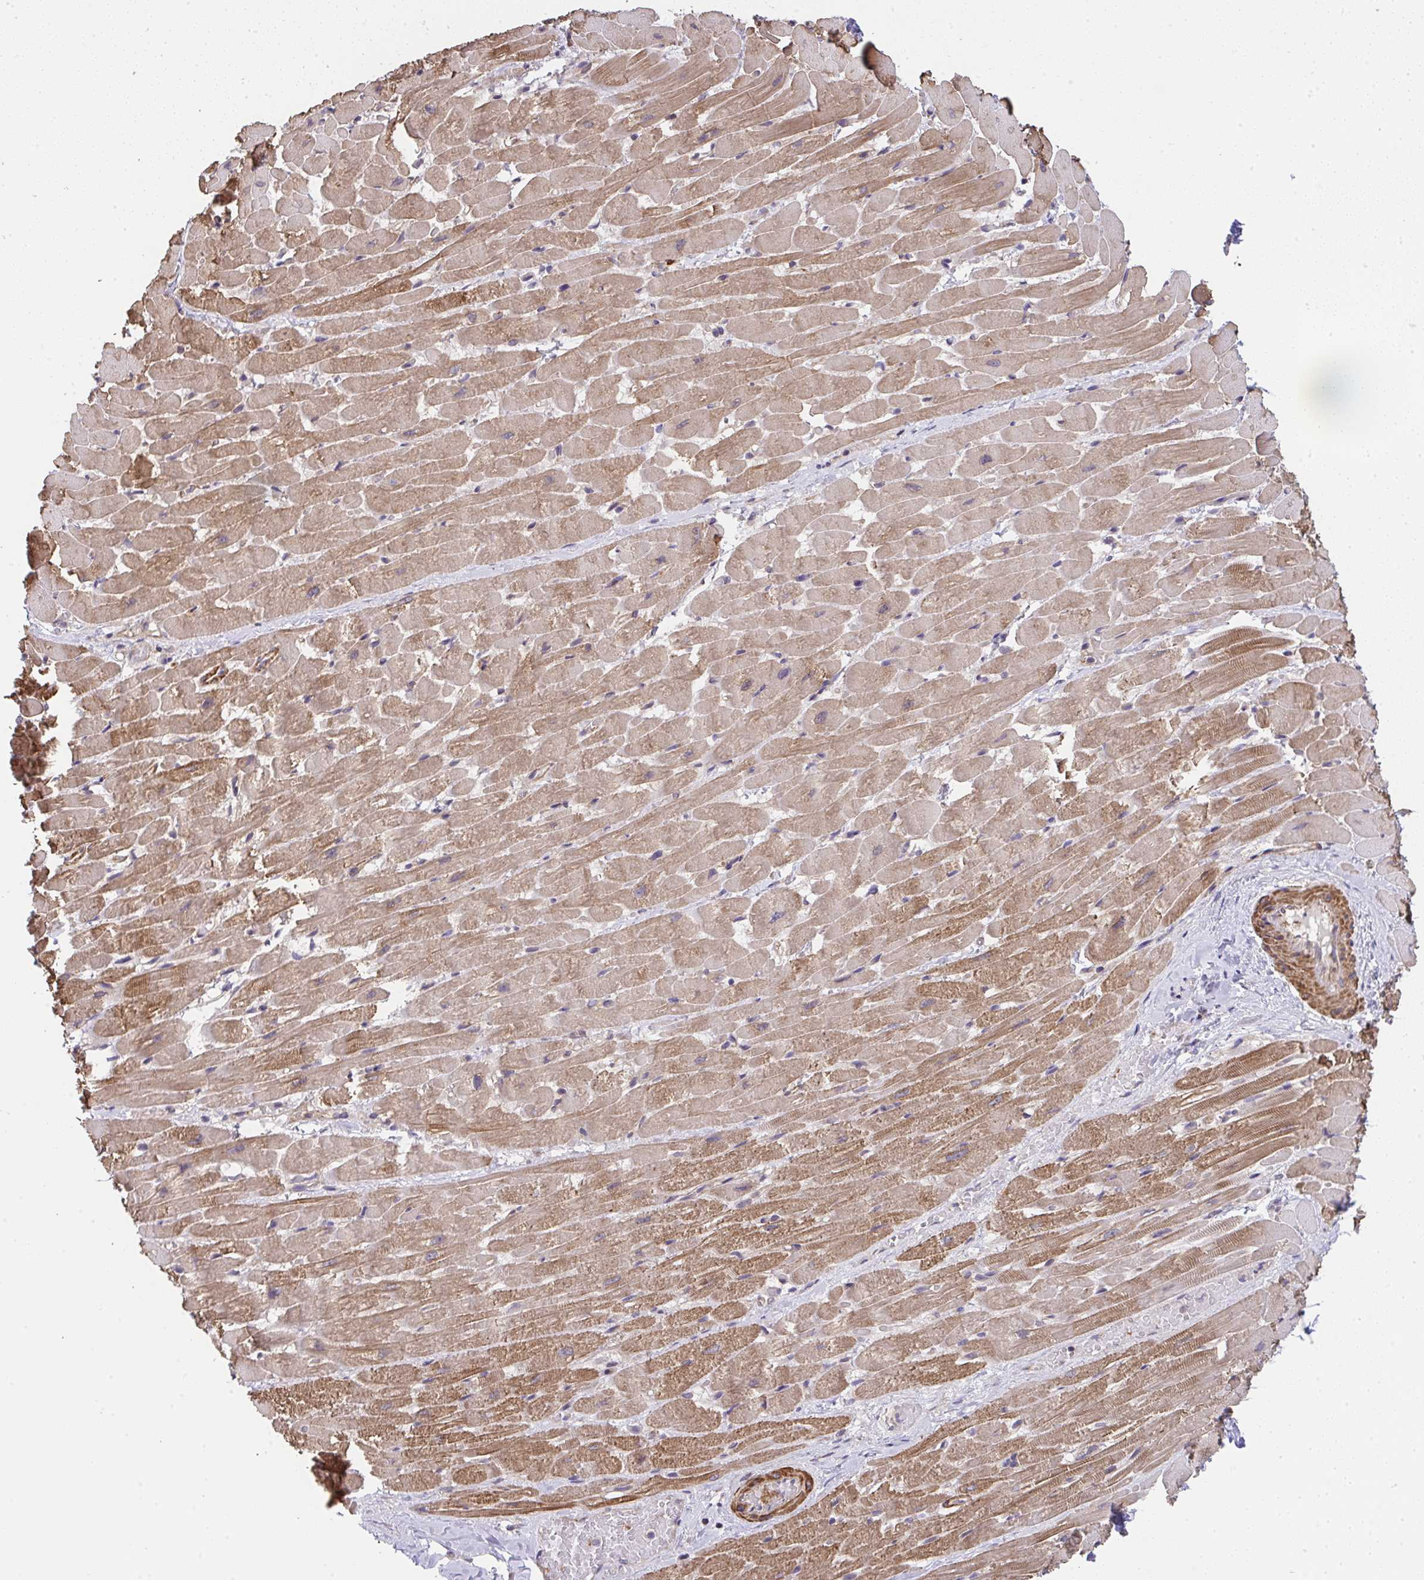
{"staining": {"intensity": "moderate", "quantity": ">75%", "location": "cytoplasmic/membranous"}, "tissue": "heart muscle", "cell_type": "Cardiomyocytes", "image_type": "normal", "snomed": [{"axis": "morphology", "description": "Normal tissue, NOS"}, {"axis": "topography", "description": "Heart"}], "caption": "Brown immunohistochemical staining in unremarkable heart muscle shows moderate cytoplasmic/membranous positivity in approximately >75% of cardiomyocytes. The staining was performed using DAB (3,3'-diaminobenzidine), with brown indicating positive protein expression. Nuclei are stained blue with hematoxylin.", "gene": "ZNF696", "patient": {"sex": "male", "age": 37}}